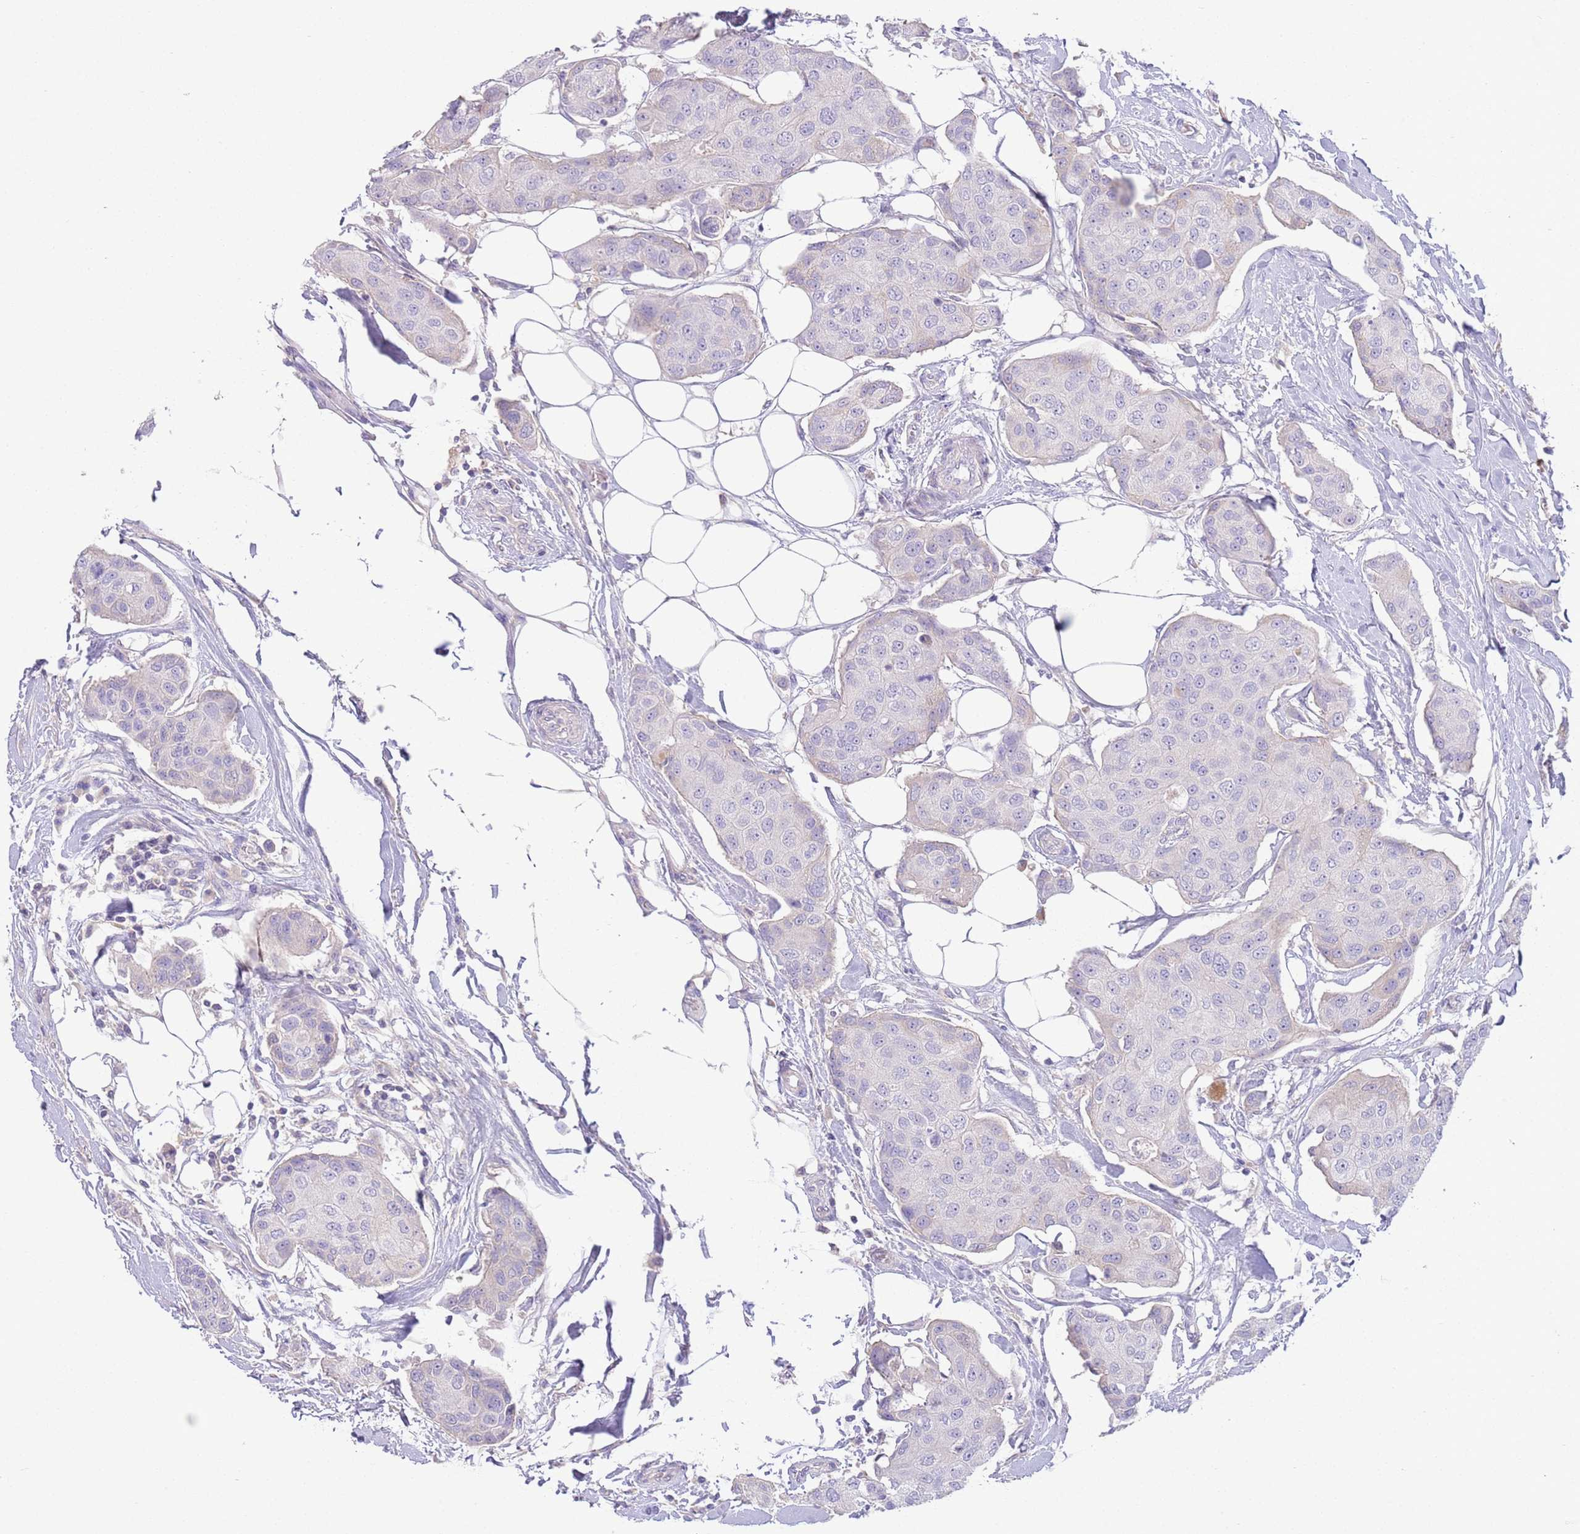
{"staining": {"intensity": "negative", "quantity": "none", "location": "none"}, "tissue": "breast cancer", "cell_type": "Tumor cells", "image_type": "cancer", "snomed": [{"axis": "morphology", "description": "Duct carcinoma"}, {"axis": "topography", "description": "Breast"}, {"axis": "topography", "description": "Lymph node"}], "caption": "A photomicrograph of human breast invasive ductal carcinoma is negative for staining in tumor cells. Brightfield microscopy of immunohistochemistry (IHC) stained with DAB (3,3'-diaminobenzidine) (brown) and hematoxylin (blue), captured at high magnification.", "gene": "IGFL4", "patient": {"sex": "female", "age": 80}}